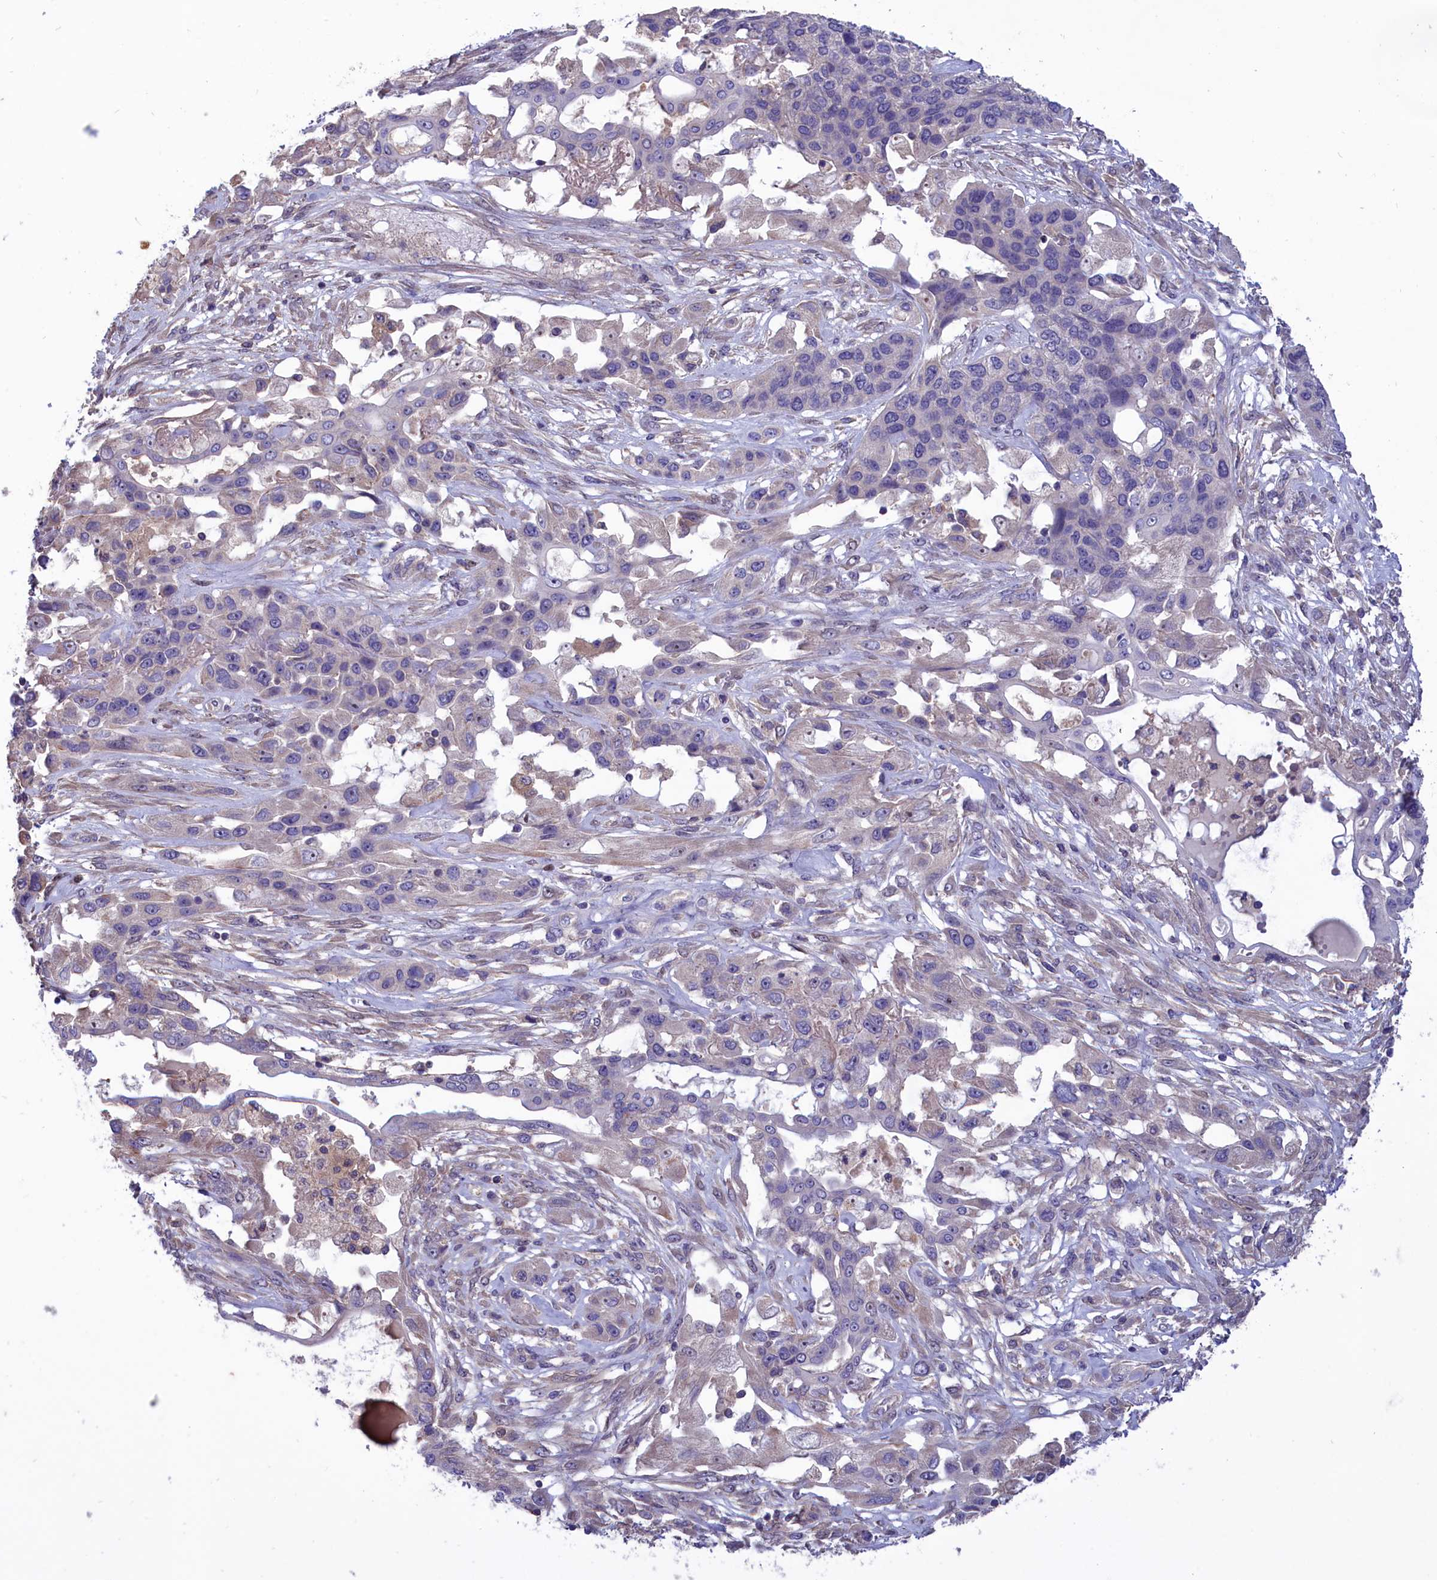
{"staining": {"intensity": "negative", "quantity": "none", "location": "none"}, "tissue": "lung cancer", "cell_type": "Tumor cells", "image_type": "cancer", "snomed": [{"axis": "morphology", "description": "Squamous cell carcinoma, NOS"}, {"axis": "topography", "description": "Lung"}], "caption": "Image shows no protein positivity in tumor cells of squamous cell carcinoma (lung) tissue. The staining is performed using DAB brown chromogen with nuclei counter-stained in using hematoxylin.", "gene": "AMDHD2", "patient": {"sex": "female", "age": 70}}